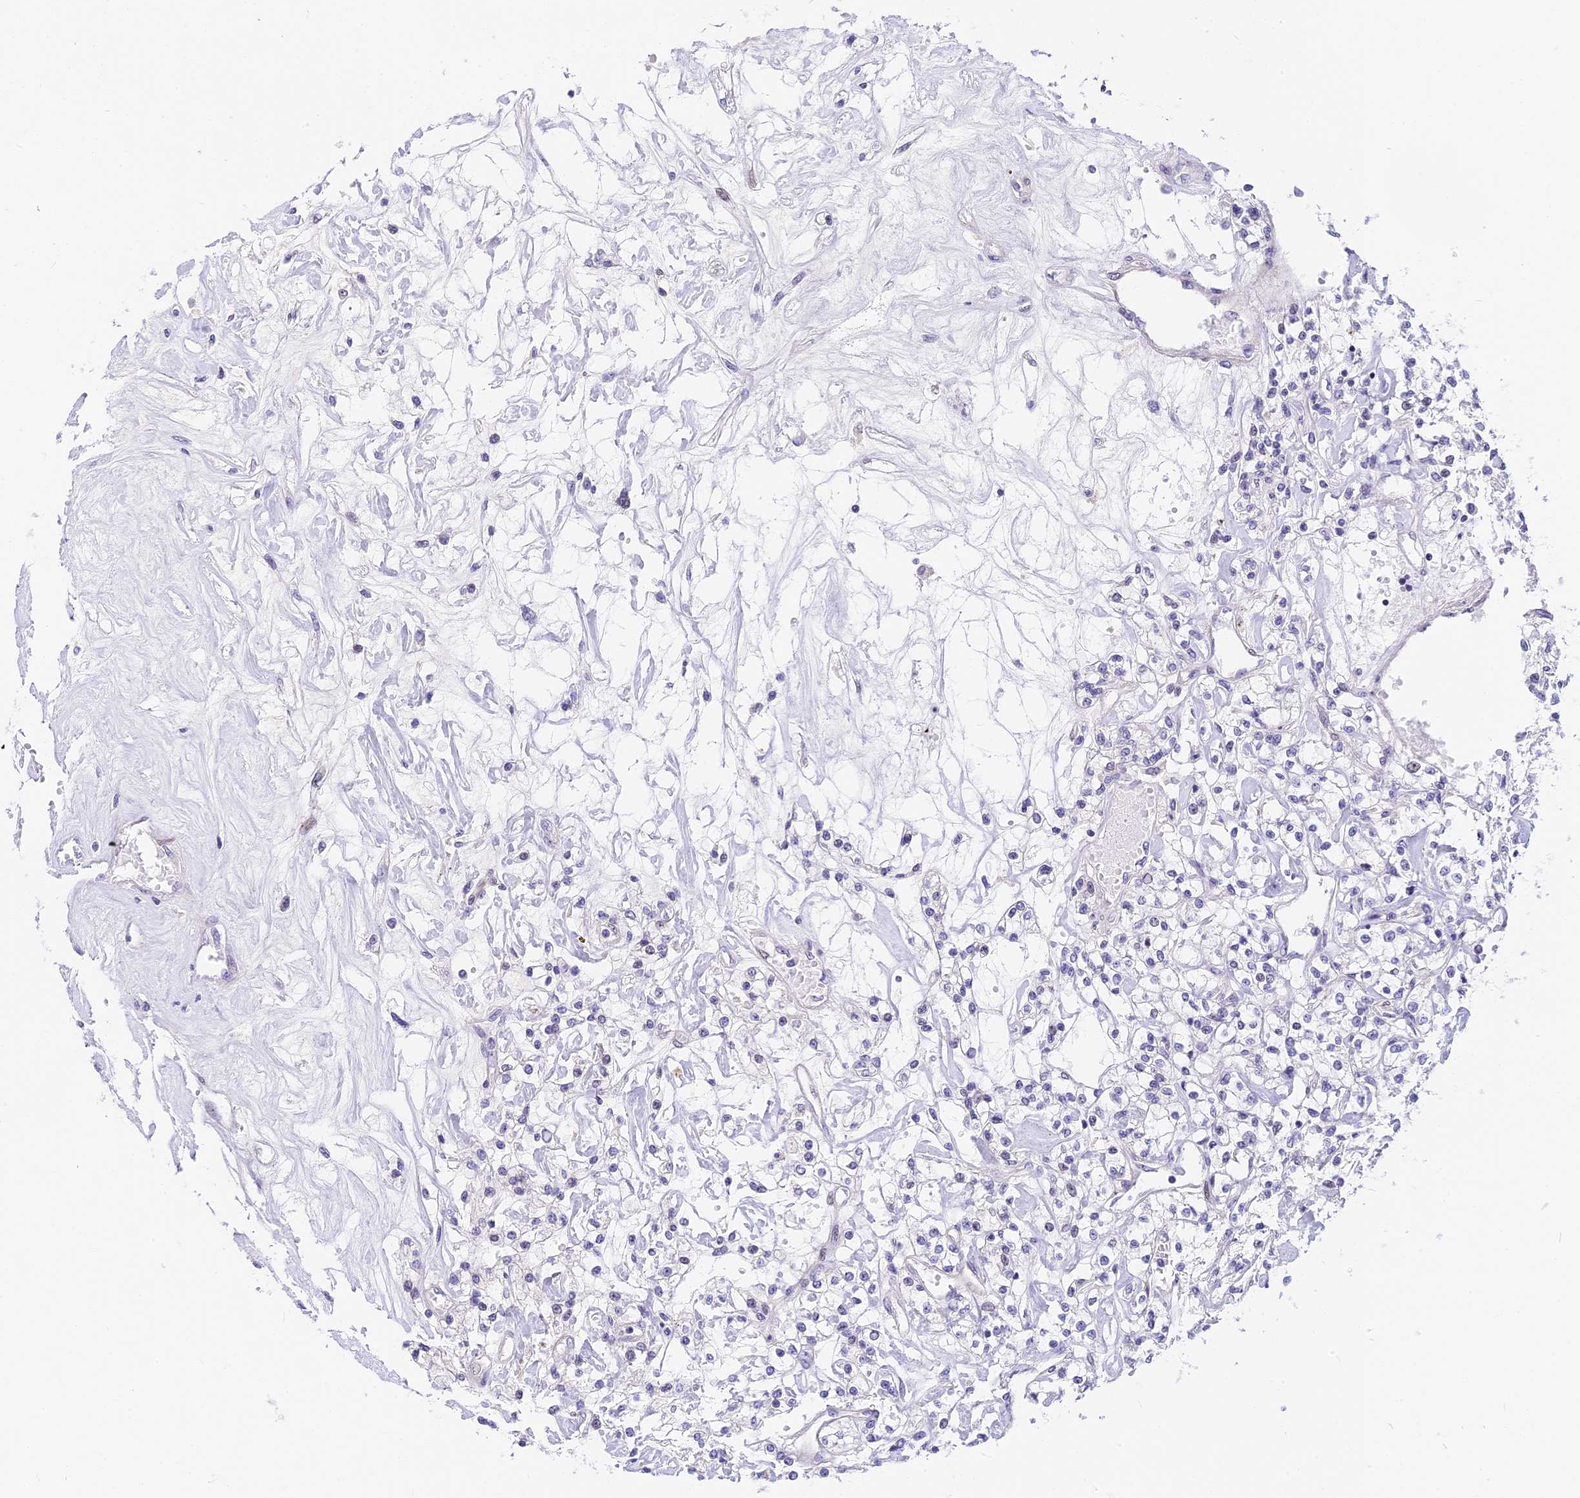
{"staining": {"intensity": "negative", "quantity": "none", "location": "none"}, "tissue": "renal cancer", "cell_type": "Tumor cells", "image_type": "cancer", "snomed": [{"axis": "morphology", "description": "Adenocarcinoma, NOS"}, {"axis": "topography", "description": "Kidney"}], "caption": "Tumor cells show no significant protein expression in adenocarcinoma (renal).", "gene": "MIDN", "patient": {"sex": "female", "age": 59}}